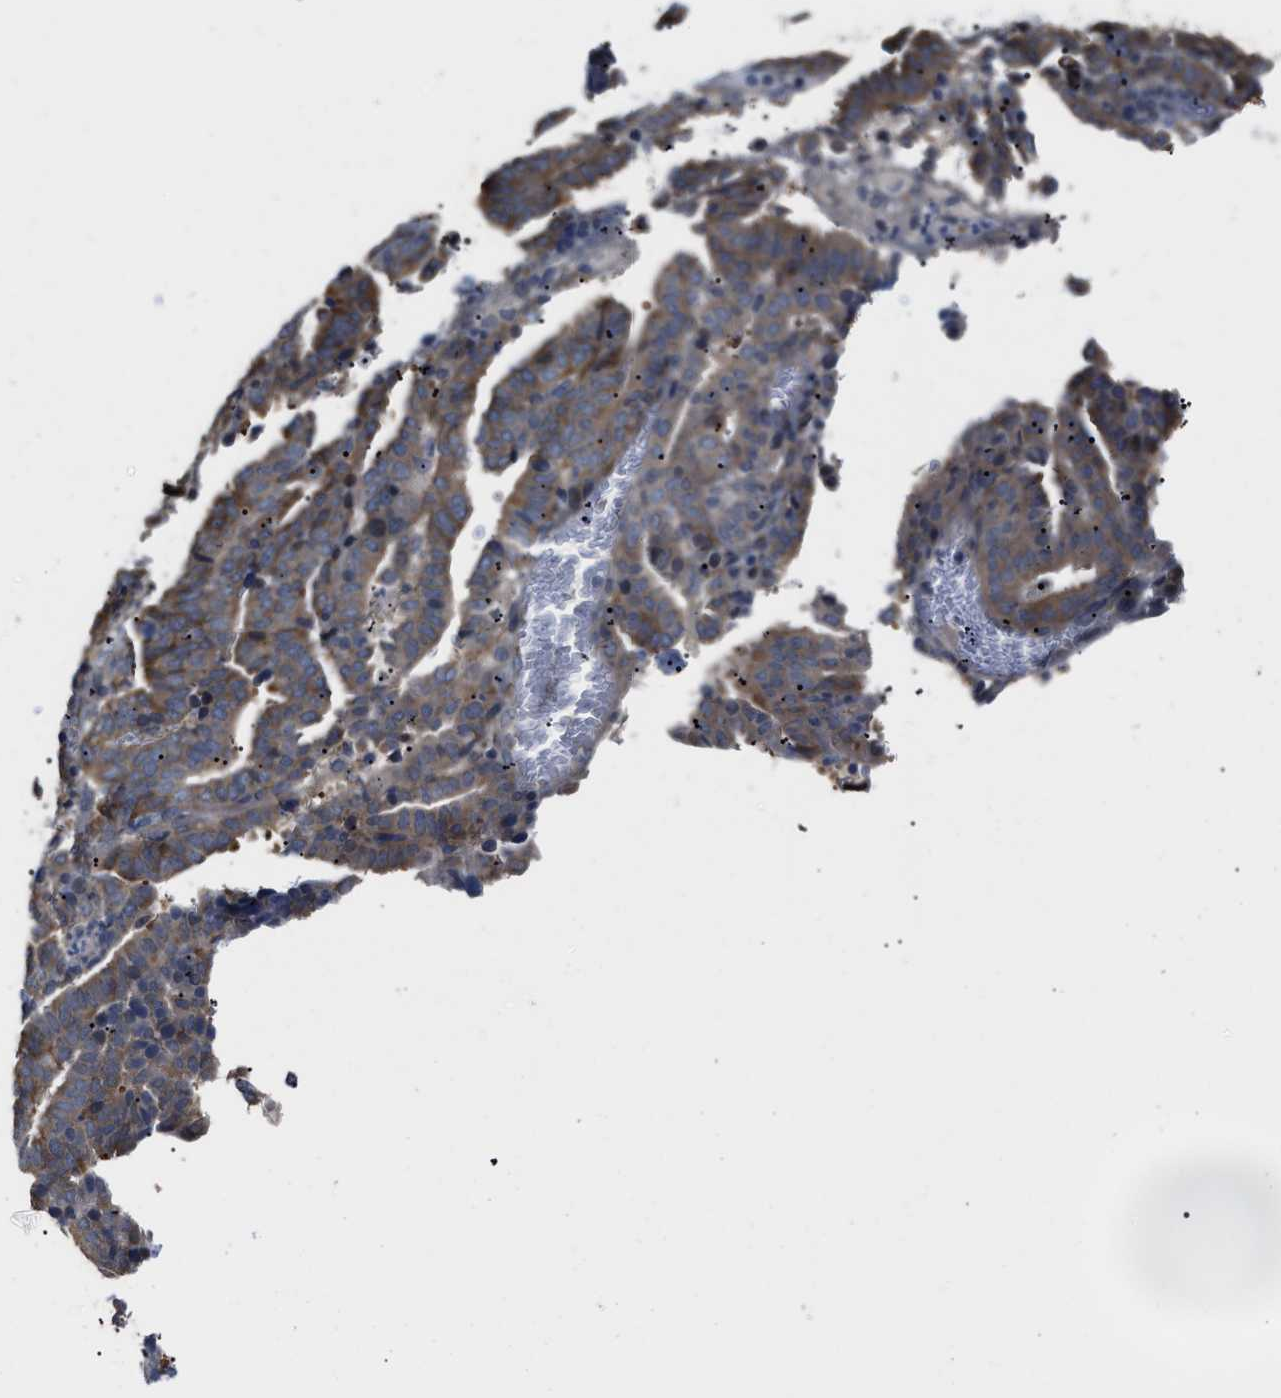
{"staining": {"intensity": "moderate", "quantity": ">75%", "location": "cytoplasmic/membranous"}, "tissue": "endometrial cancer", "cell_type": "Tumor cells", "image_type": "cancer", "snomed": [{"axis": "morphology", "description": "Adenocarcinoma, NOS"}, {"axis": "topography", "description": "Uterus"}], "caption": "IHC (DAB) staining of human endometrial cancer displays moderate cytoplasmic/membranous protein expression in approximately >75% of tumor cells.", "gene": "CSNK1A1", "patient": {"sex": "female", "age": 83}}